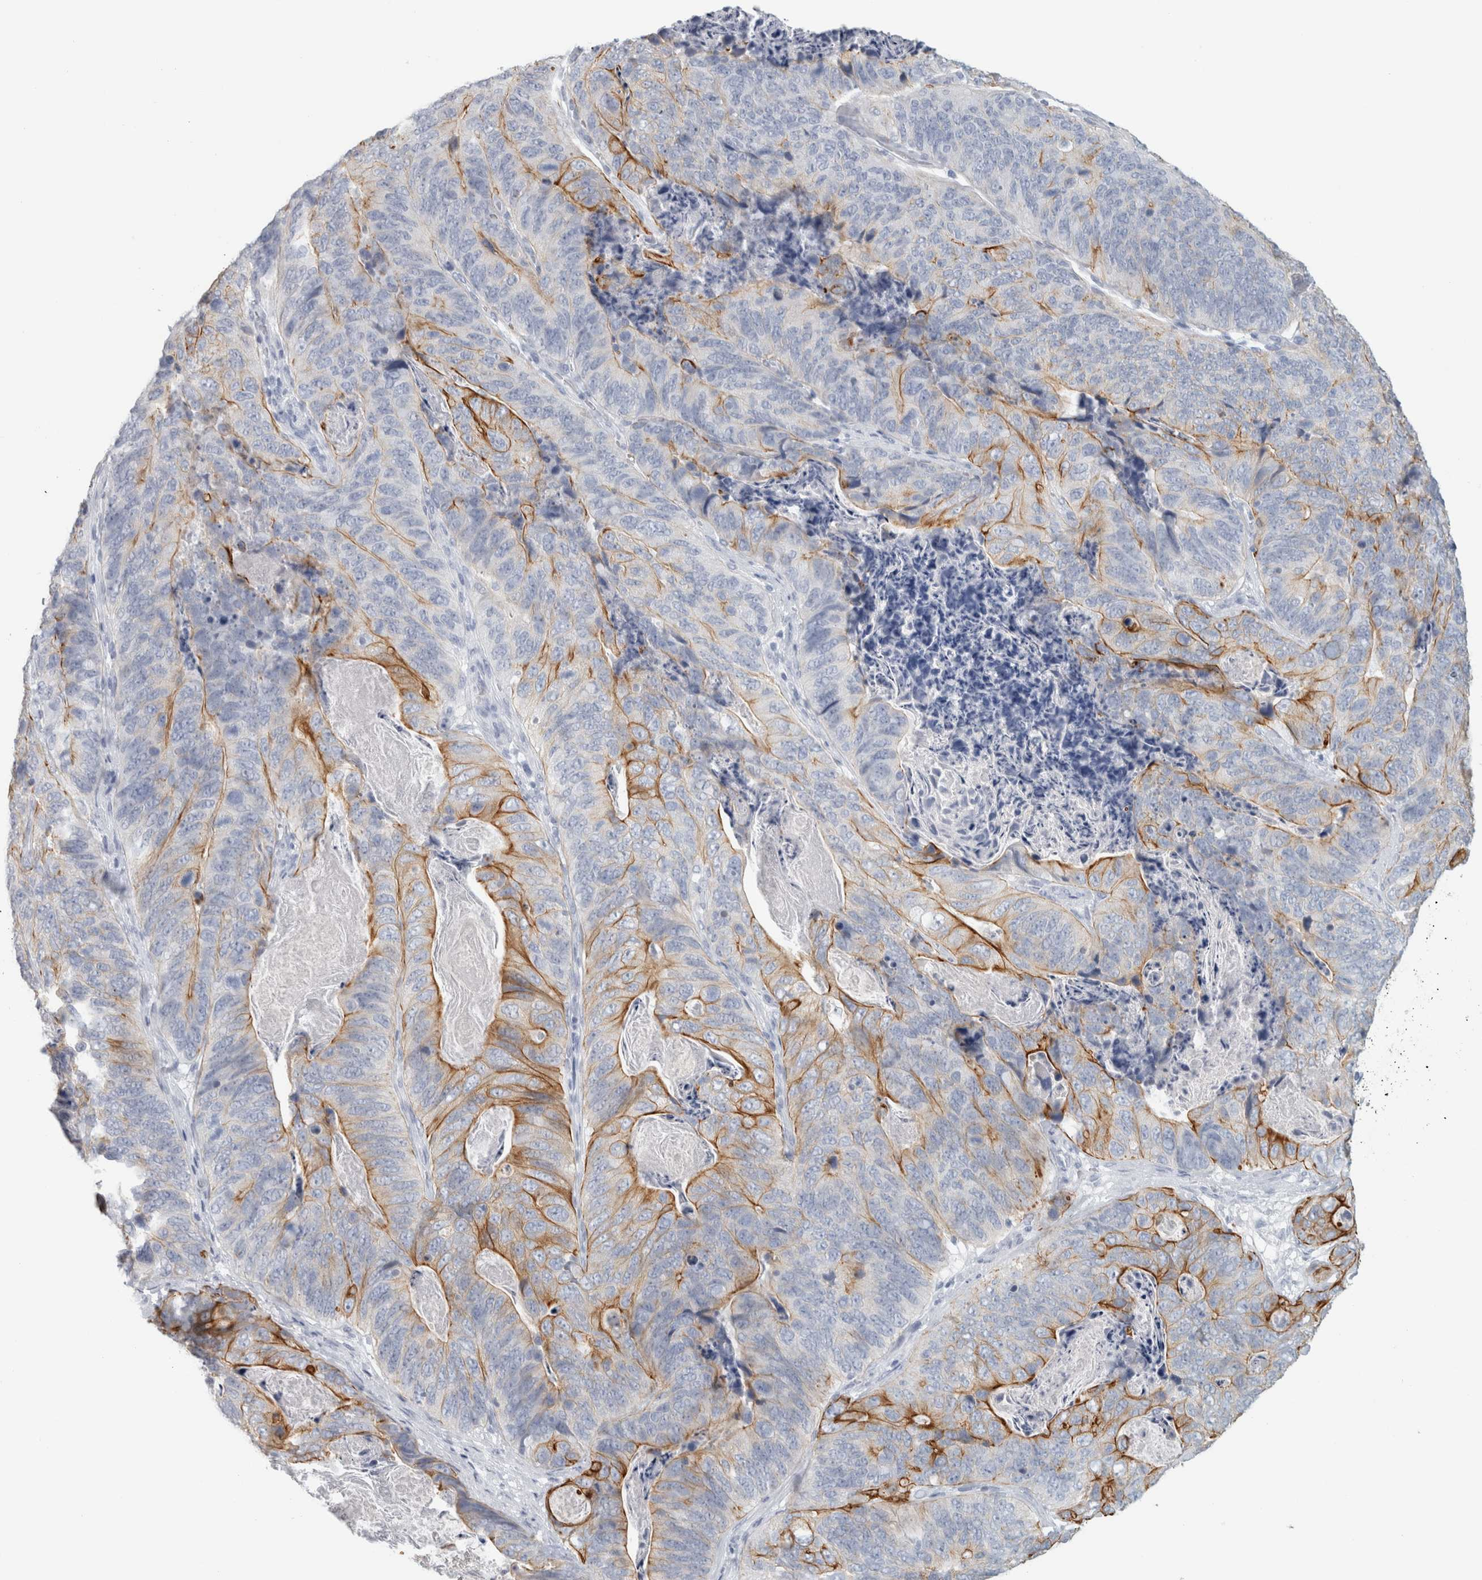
{"staining": {"intensity": "moderate", "quantity": "25%-75%", "location": "cytoplasmic/membranous"}, "tissue": "stomach cancer", "cell_type": "Tumor cells", "image_type": "cancer", "snomed": [{"axis": "morphology", "description": "Normal tissue, NOS"}, {"axis": "morphology", "description": "Adenocarcinoma, NOS"}, {"axis": "topography", "description": "Stomach"}], "caption": "High-magnification brightfield microscopy of stomach cancer stained with DAB (3,3'-diaminobenzidine) (brown) and counterstained with hematoxylin (blue). tumor cells exhibit moderate cytoplasmic/membranous expression is present in approximately25%-75% of cells. Immunohistochemistry (ihc) stains the protein in brown and the nuclei are stained blue.", "gene": "SLC28A3", "patient": {"sex": "female", "age": 89}}